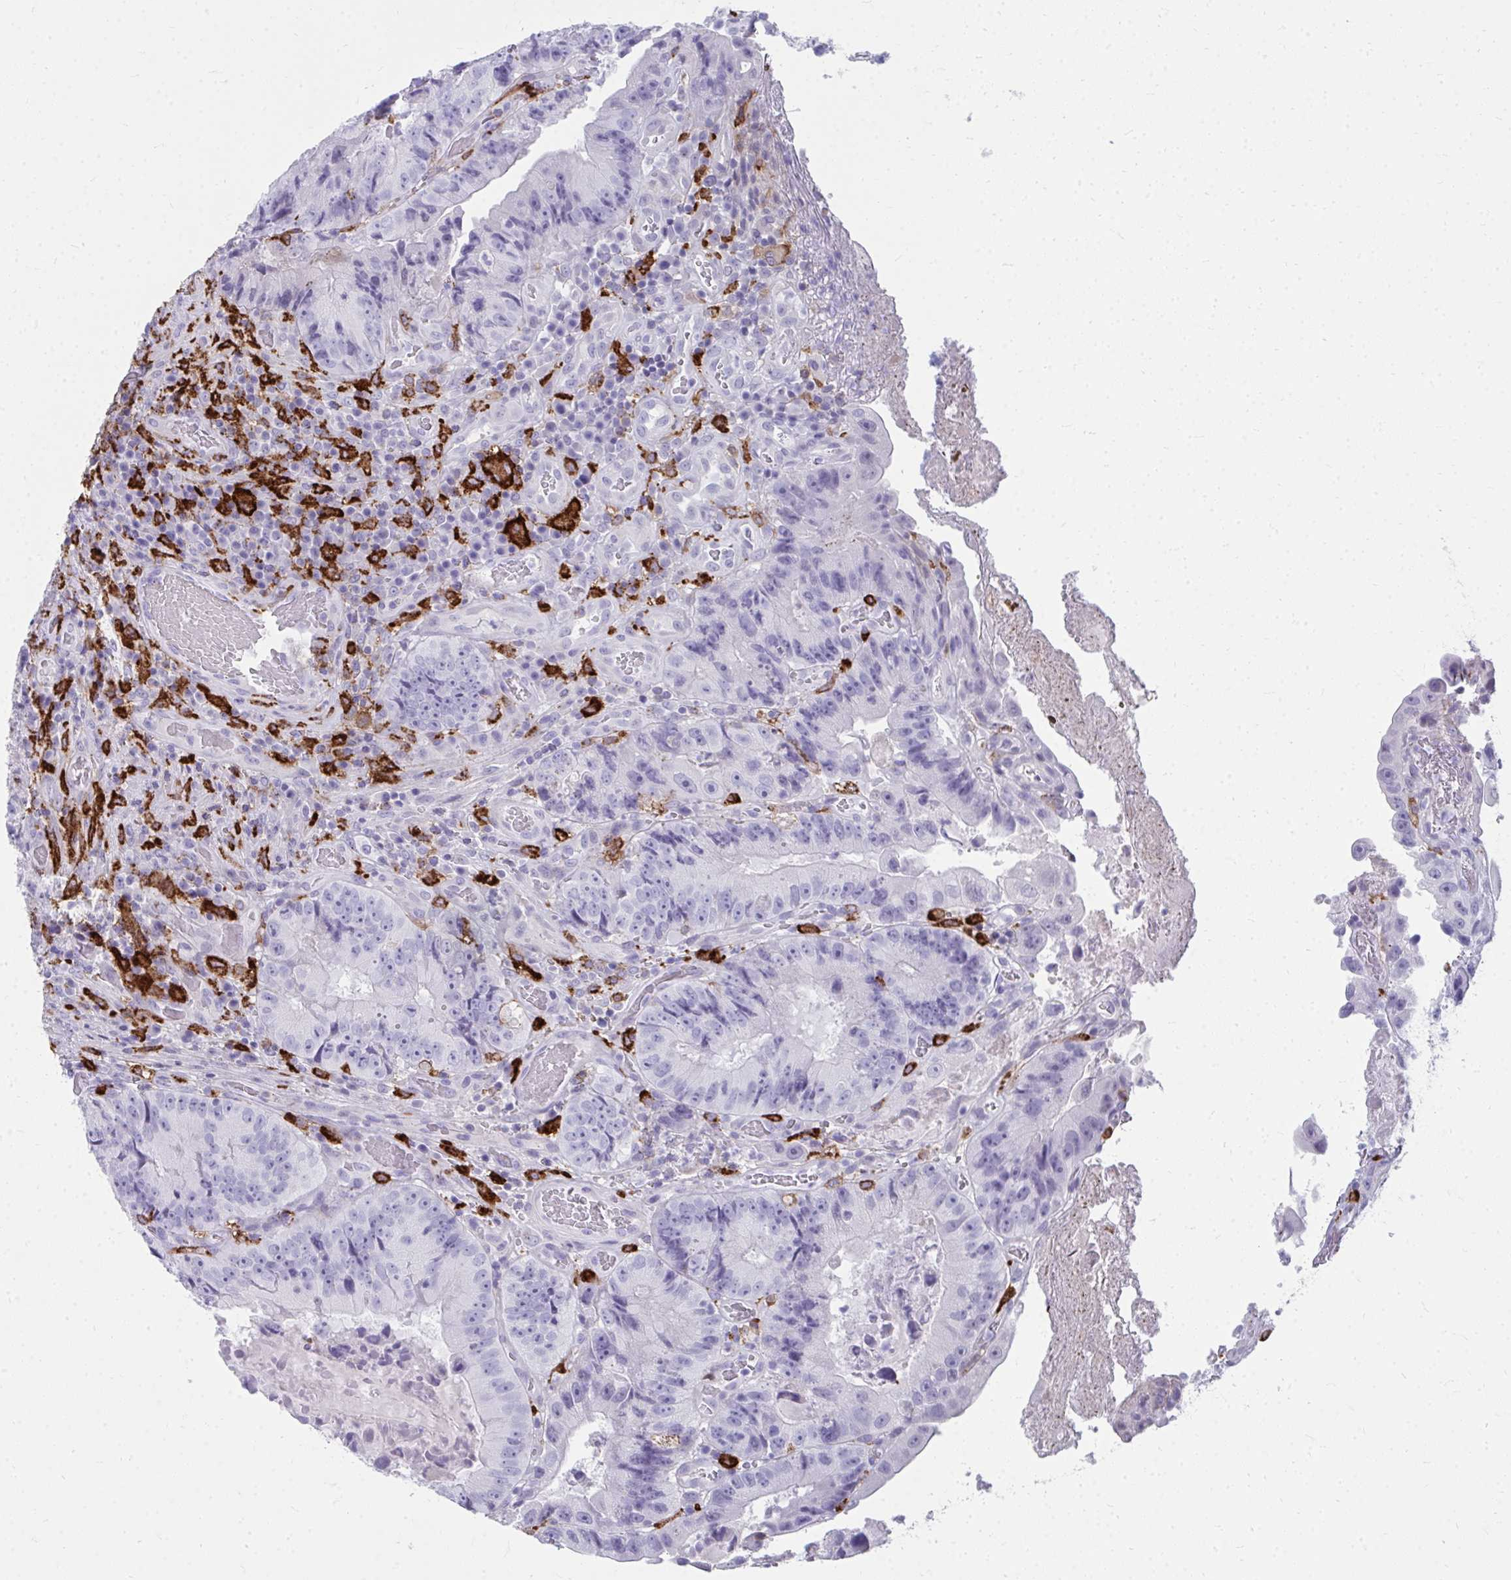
{"staining": {"intensity": "negative", "quantity": "none", "location": "none"}, "tissue": "colorectal cancer", "cell_type": "Tumor cells", "image_type": "cancer", "snomed": [{"axis": "morphology", "description": "Adenocarcinoma, NOS"}, {"axis": "topography", "description": "Colon"}], "caption": "An image of adenocarcinoma (colorectal) stained for a protein exhibits no brown staining in tumor cells.", "gene": "CD163", "patient": {"sex": "female", "age": 86}}